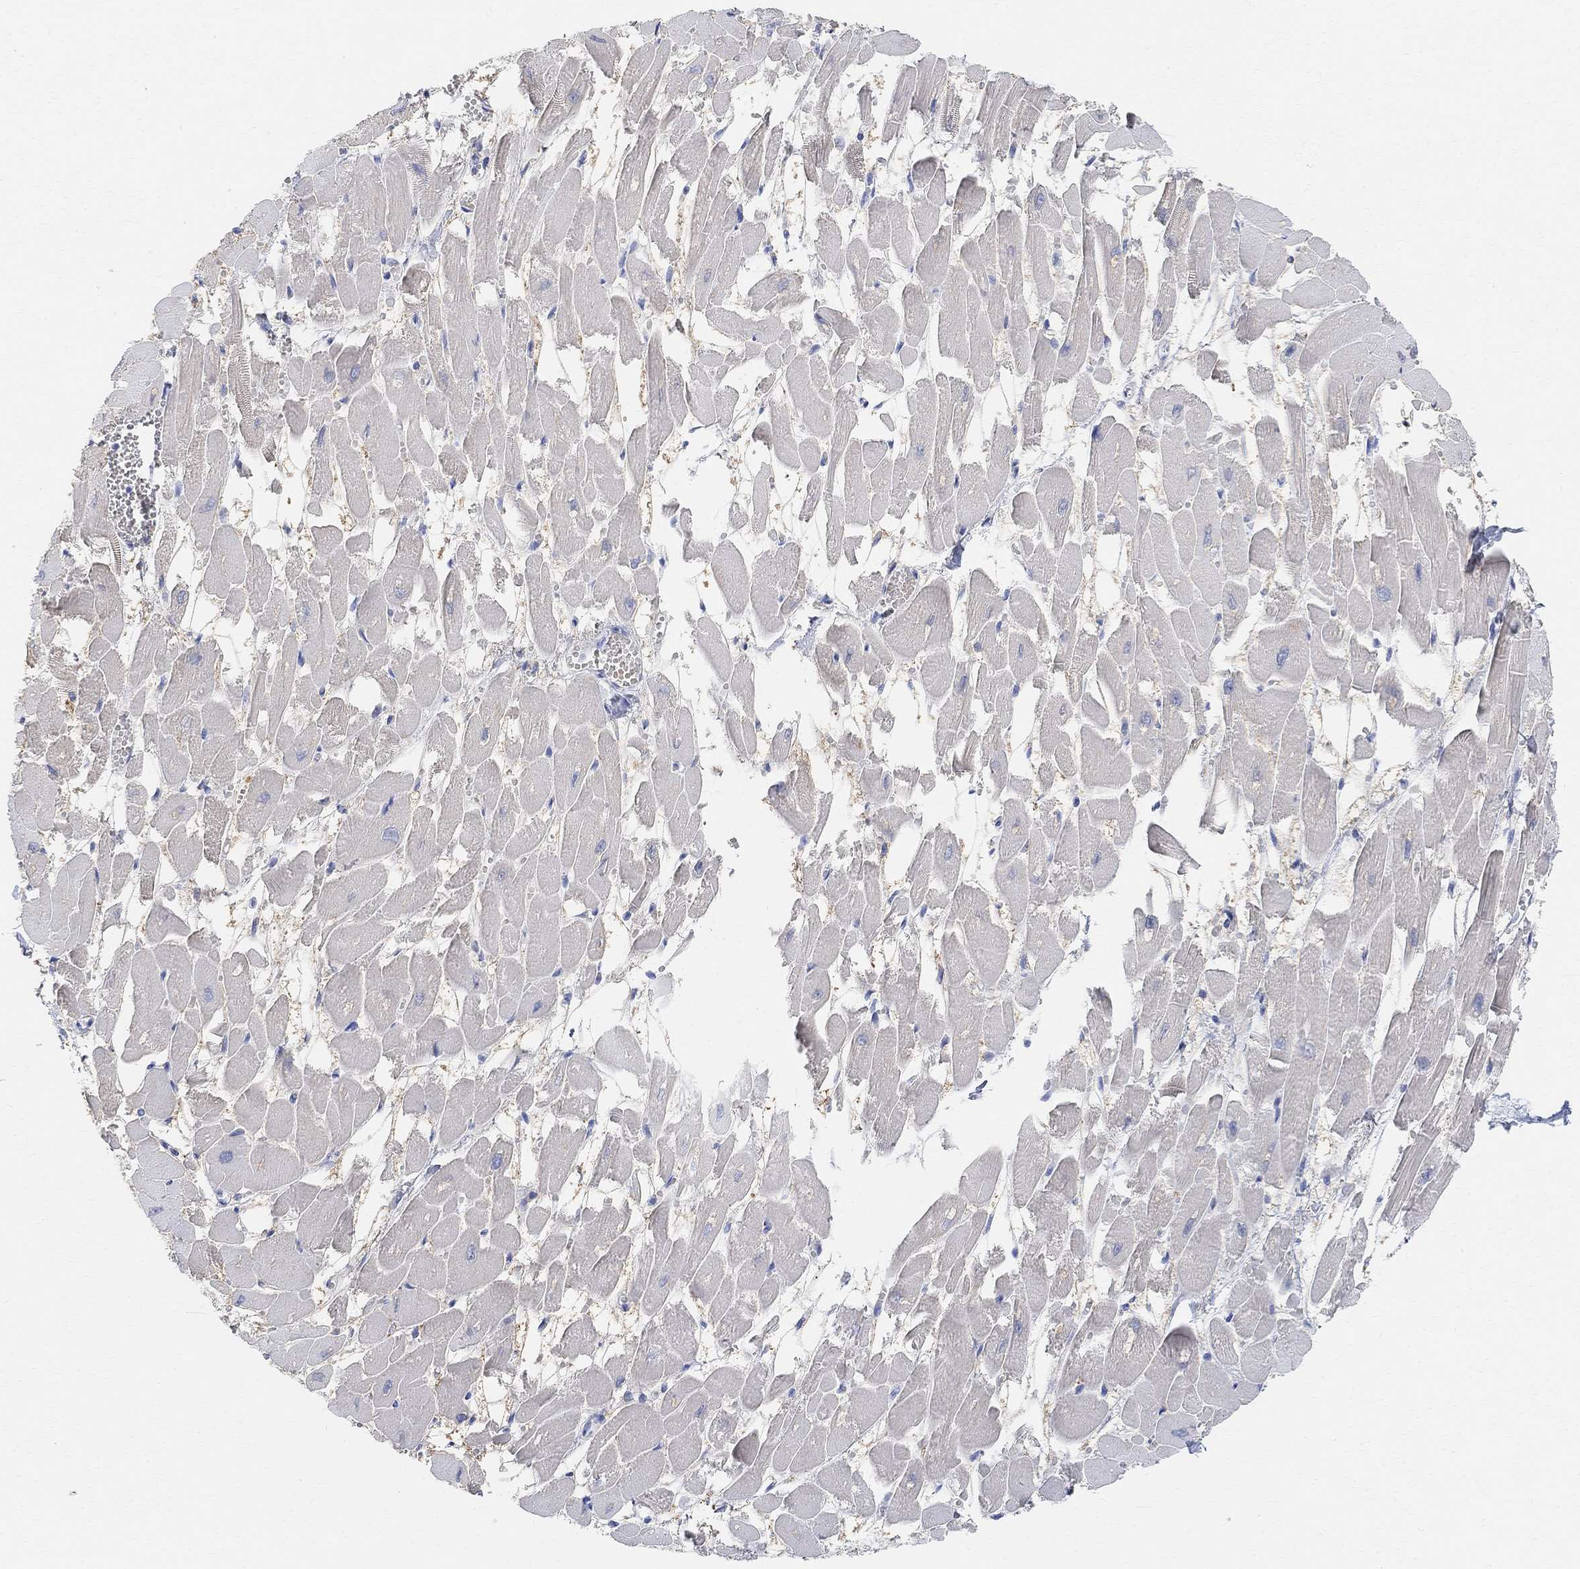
{"staining": {"intensity": "negative", "quantity": "none", "location": "none"}, "tissue": "heart muscle", "cell_type": "Cardiomyocytes", "image_type": "normal", "snomed": [{"axis": "morphology", "description": "Normal tissue, NOS"}, {"axis": "topography", "description": "Heart"}], "caption": "Cardiomyocytes show no significant protein staining in normal heart muscle. (Brightfield microscopy of DAB immunohistochemistry at high magnification).", "gene": "RETNLB", "patient": {"sex": "female", "age": 52}}